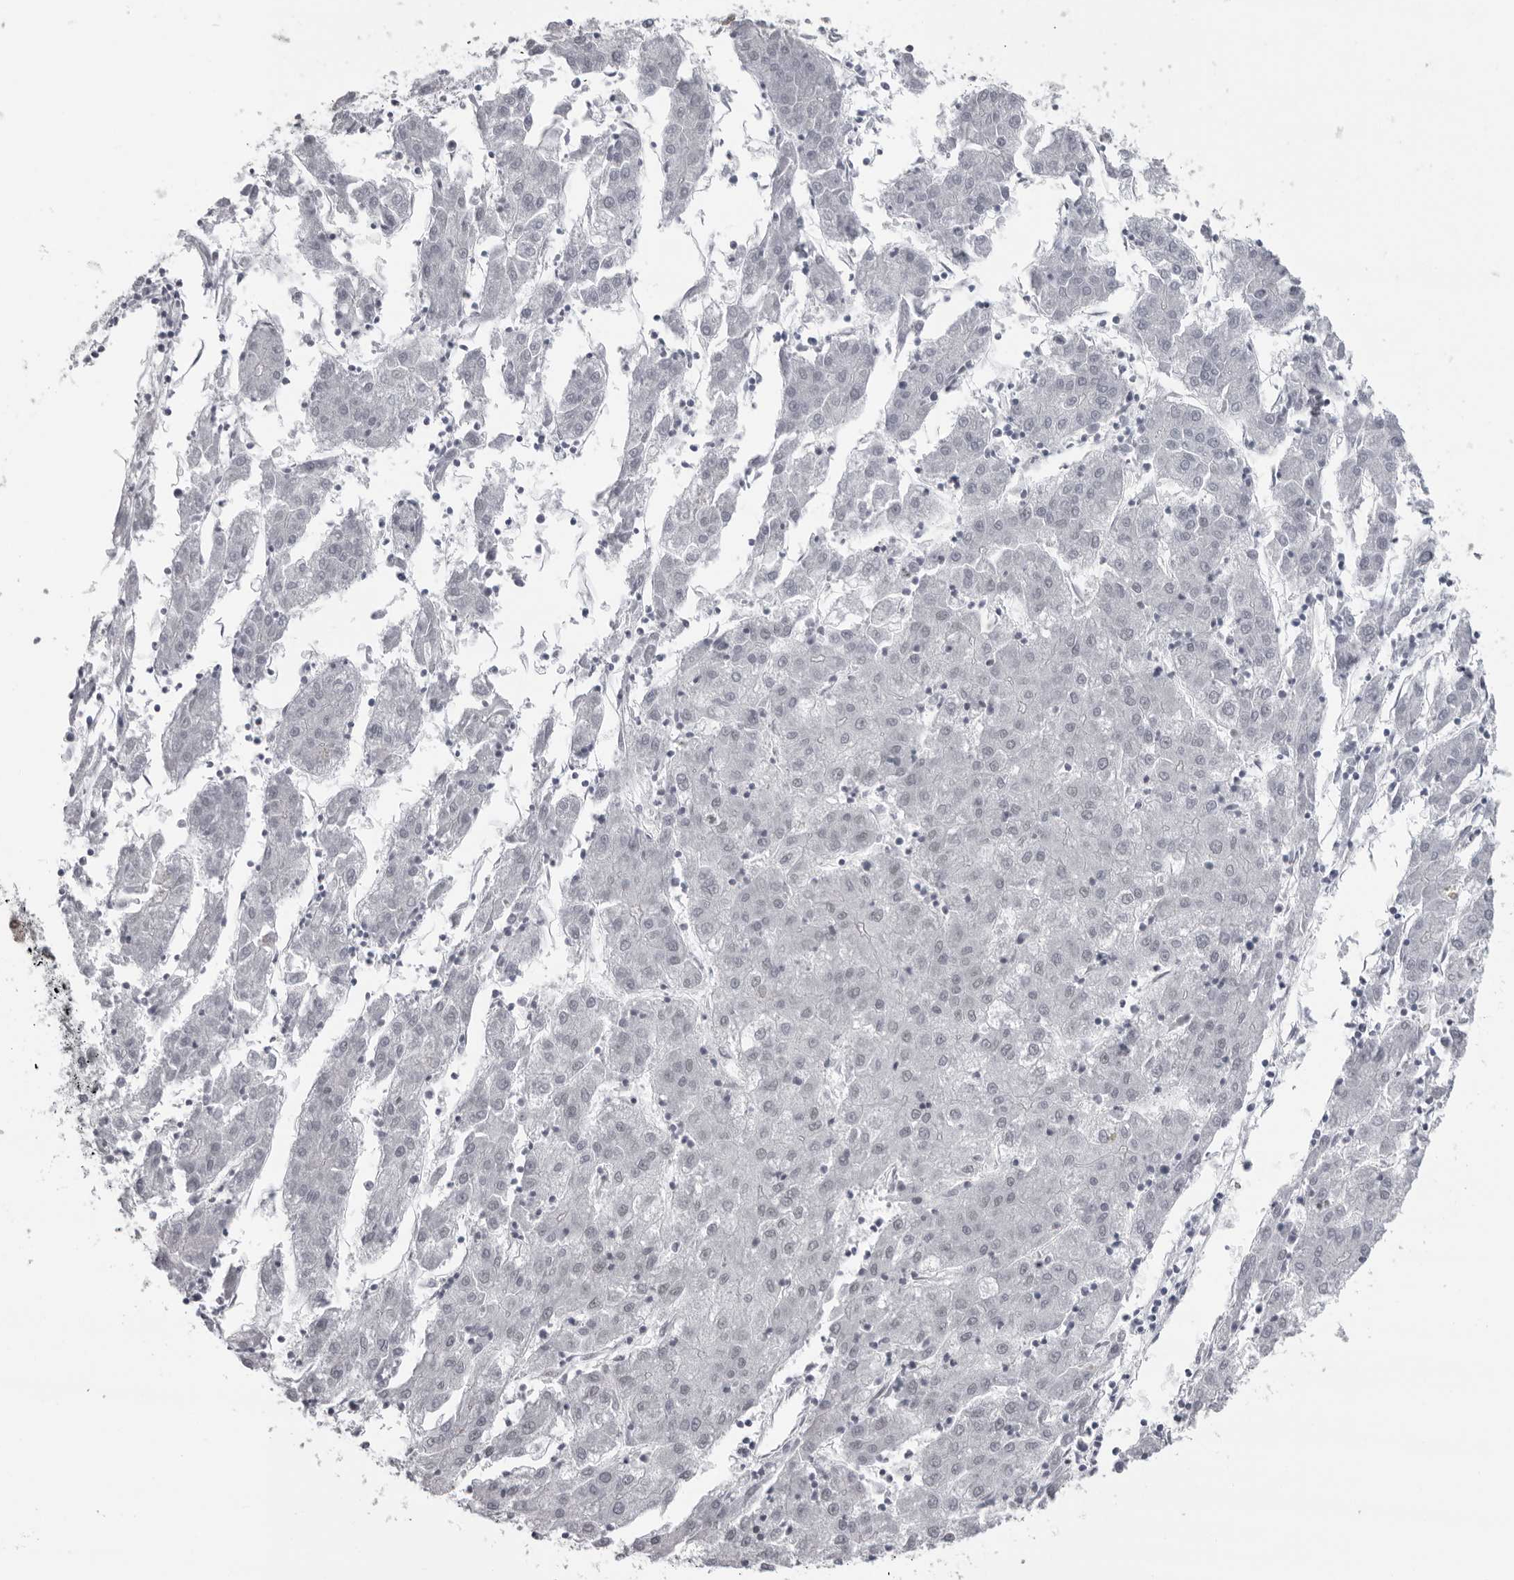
{"staining": {"intensity": "negative", "quantity": "none", "location": "none"}, "tissue": "liver cancer", "cell_type": "Tumor cells", "image_type": "cancer", "snomed": [{"axis": "morphology", "description": "Carcinoma, Hepatocellular, NOS"}, {"axis": "topography", "description": "Liver"}], "caption": "The IHC histopathology image has no significant expression in tumor cells of liver cancer tissue.", "gene": "ESPN", "patient": {"sex": "male", "age": 72}}